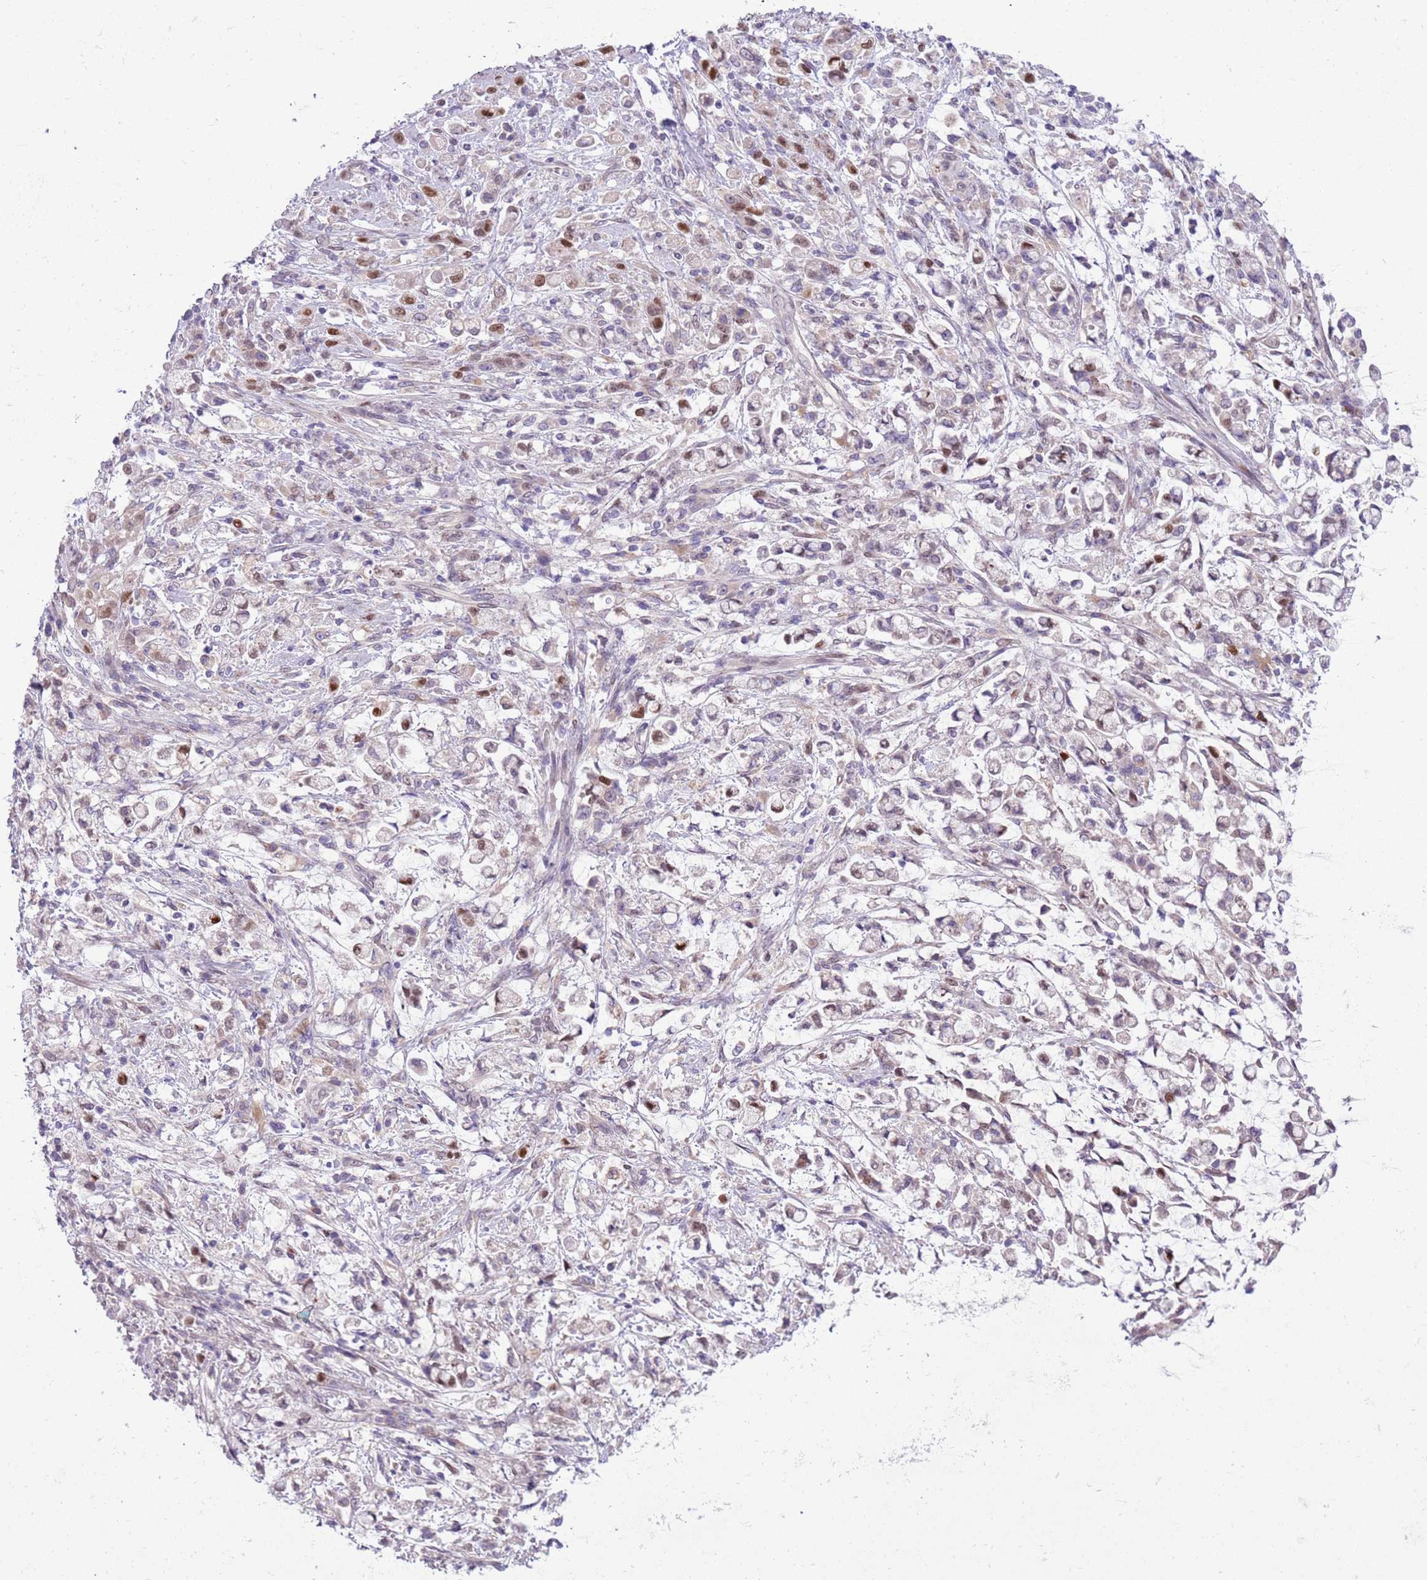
{"staining": {"intensity": "strong", "quantity": "<25%", "location": "nuclear"}, "tissue": "stomach cancer", "cell_type": "Tumor cells", "image_type": "cancer", "snomed": [{"axis": "morphology", "description": "Adenocarcinoma, NOS"}, {"axis": "topography", "description": "Stomach"}], "caption": "Immunohistochemistry (IHC) of stomach adenocarcinoma displays medium levels of strong nuclear expression in about <25% of tumor cells.", "gene": "CCND2", "patient": {"sex": "female", "age": 60}}